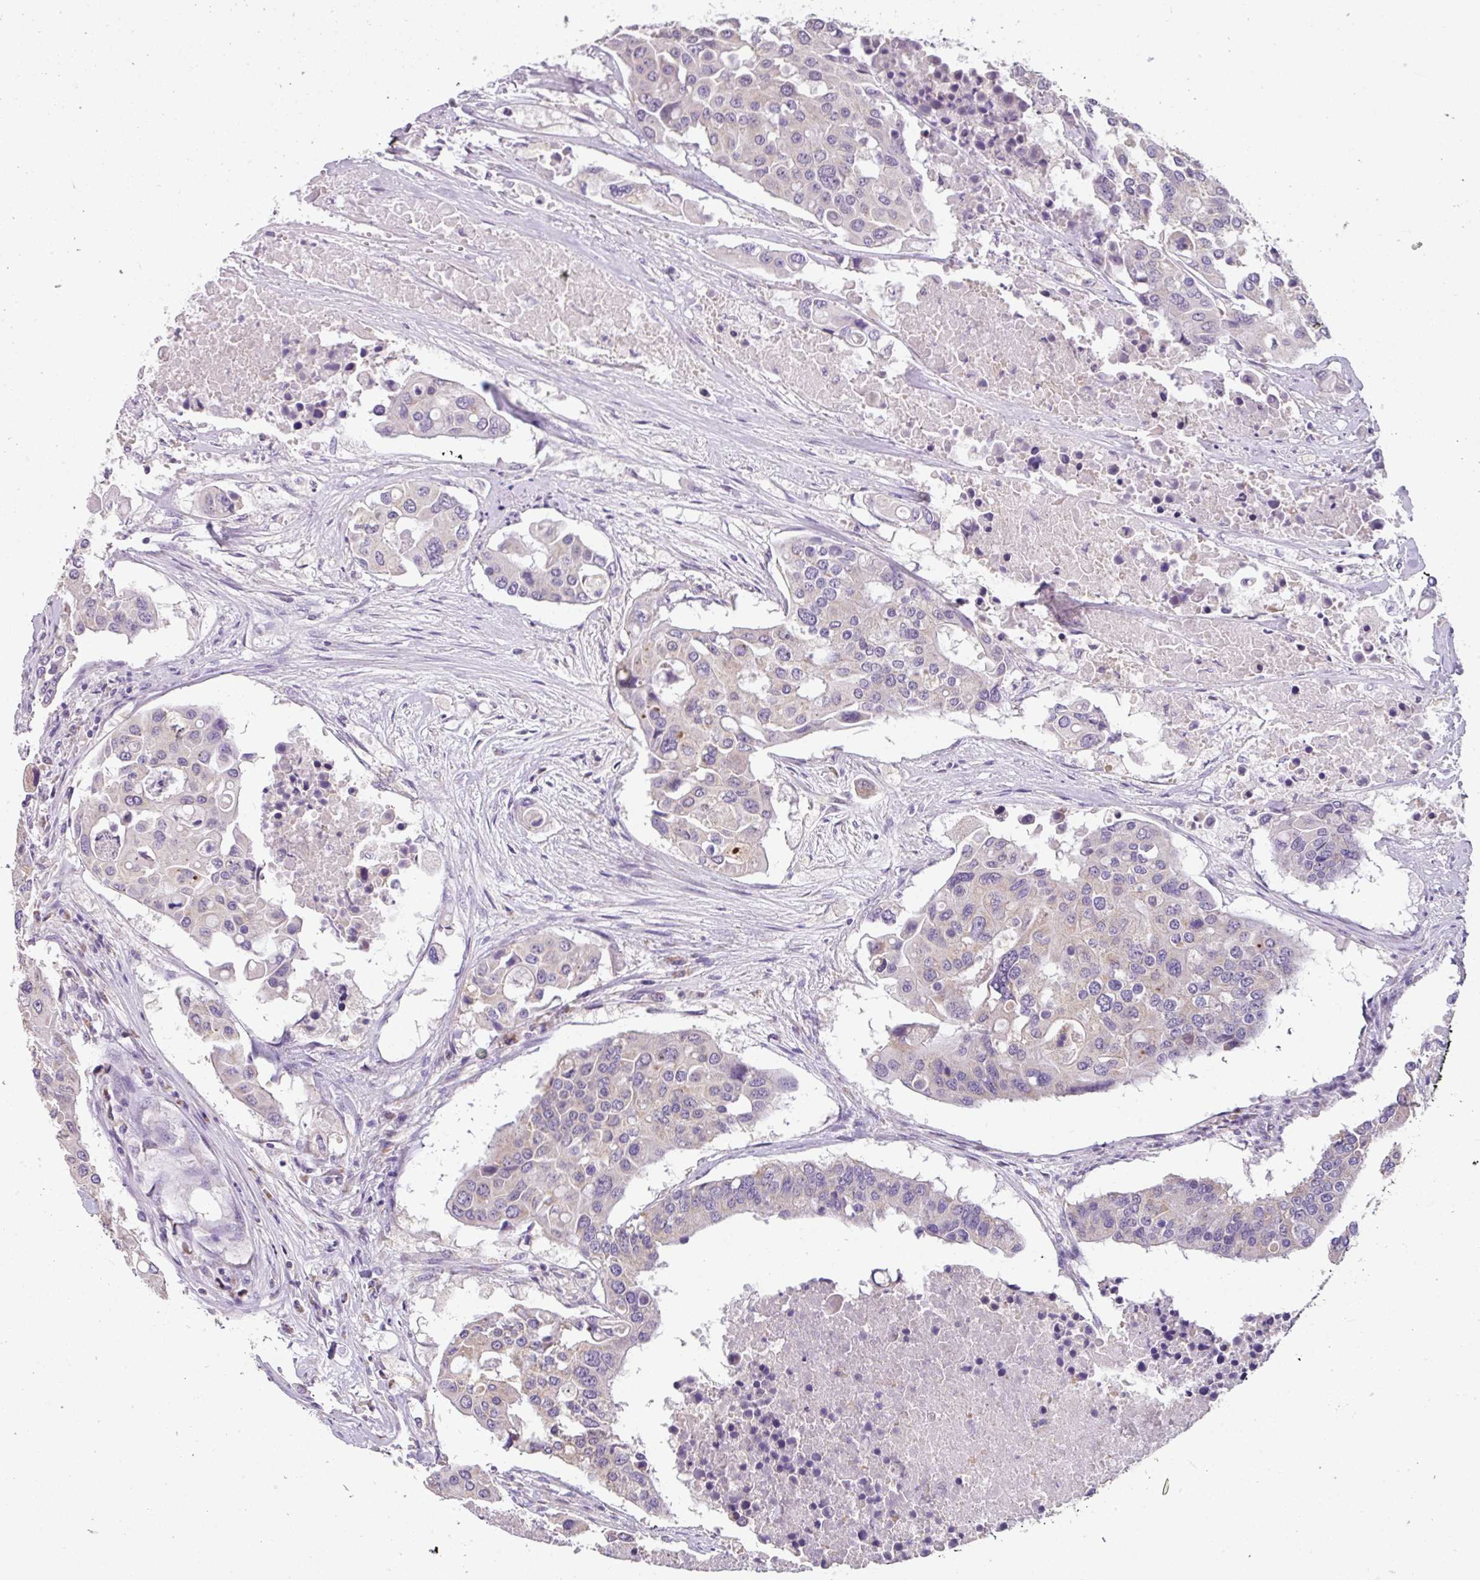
{"staining": {"intensity": "negative", "quantity": "none", "location": "none"}, "tissue": "colorectal cancer", "cell_type": "Tumor cells", "image_type": "cancer", "snomed": [{"axis": "morphology", "description": "Adenocarcinoma, NOS"}, {"axis": "topography", "description": "Colon"}], "caption": "This is an immunohistochemistry micrograph of colorectal cancer (adenocarcinoma). There is no expression in tumor cells.", "gene": "PALS2", "patient": {"sex": "male", "age": 77}}